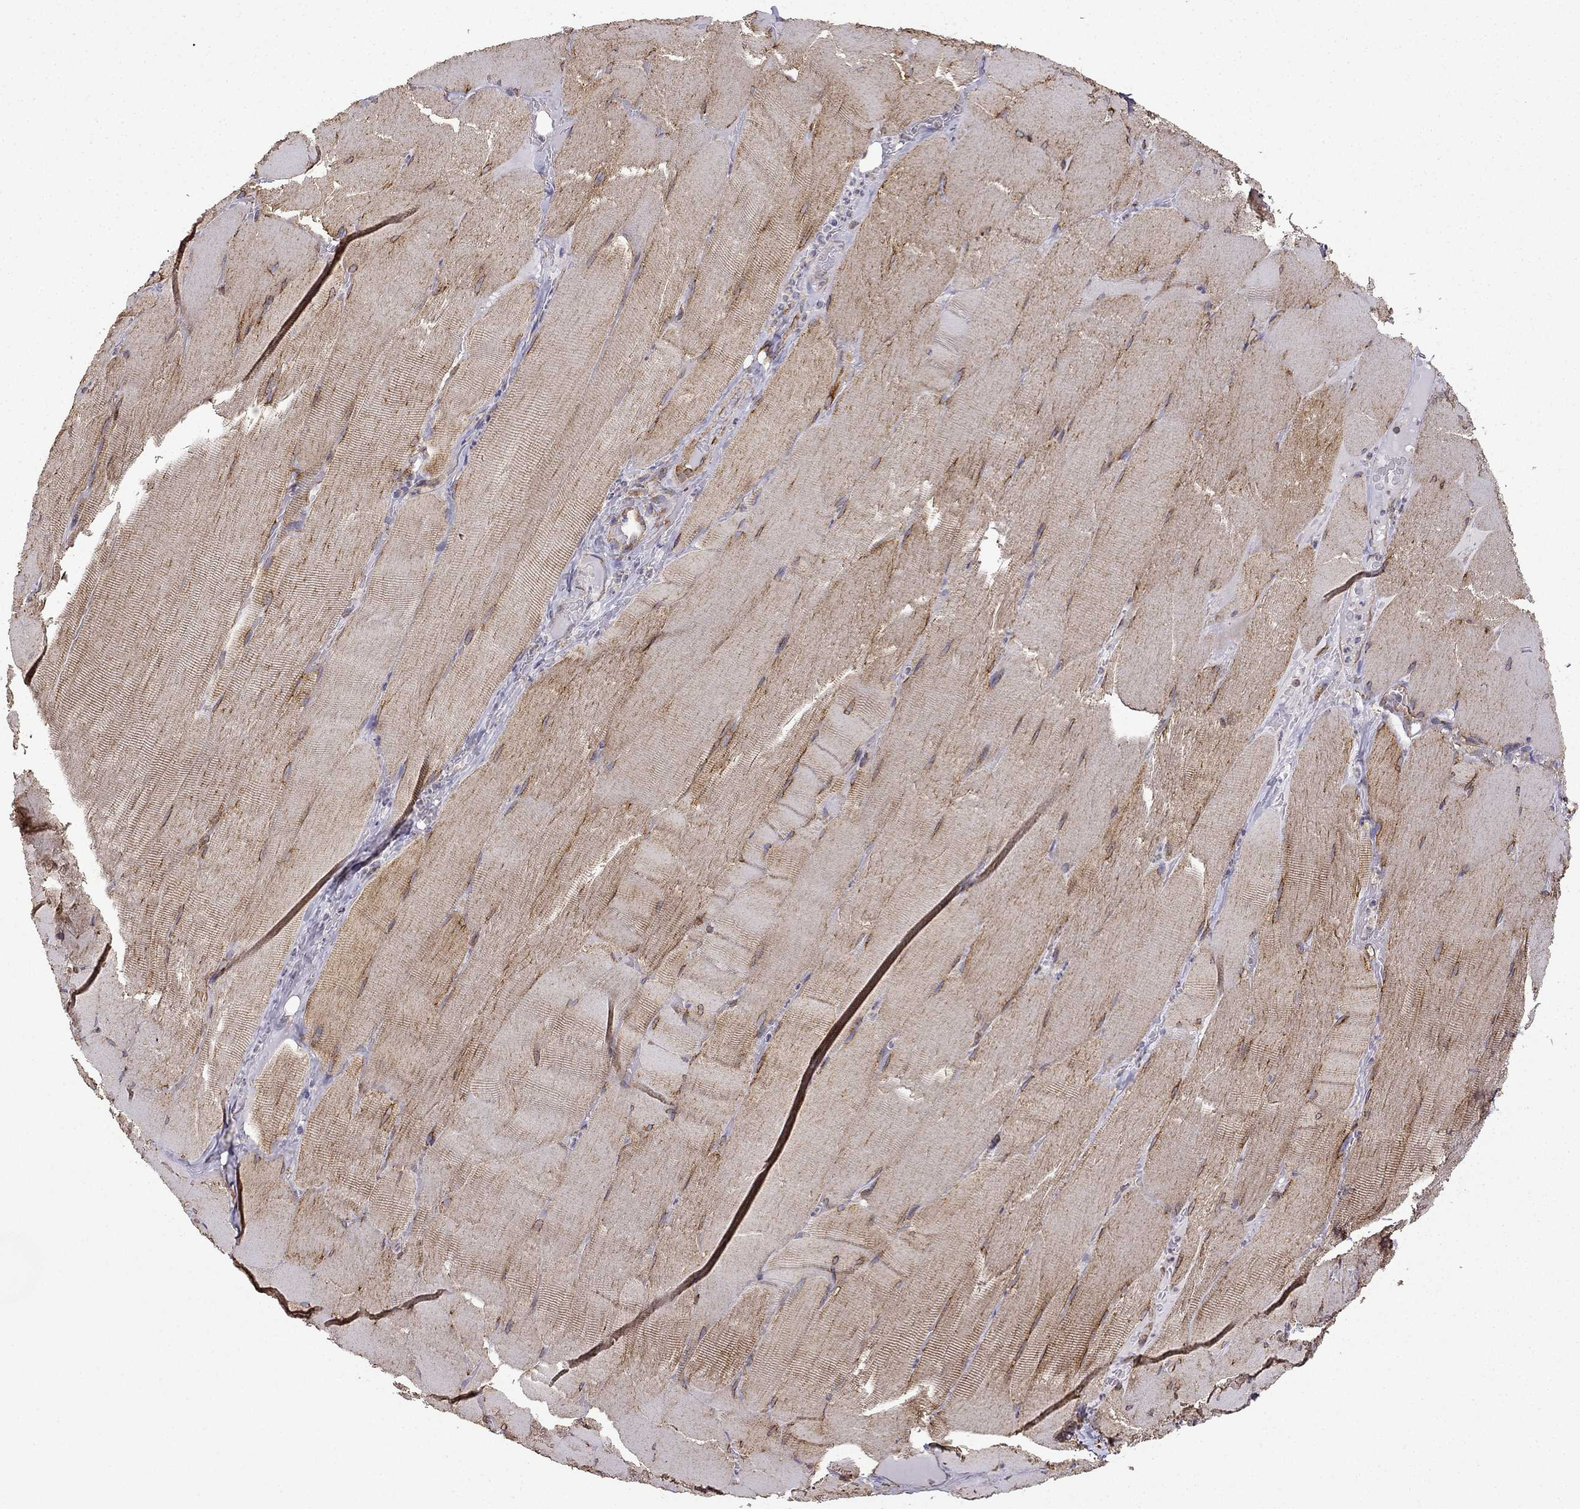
{"staining": {"intensity": "moderate", "quantity": "25%-75%", "location": "cytoplasmic/membranous"}, "tissue": "skeletal muscle", "cell_type": "Myocytes", "image_type": "normal", "snomed": [{"axis": "morphology", "description": "Normal tissue, NOS"}, {"axis": "topography", "description": "Skeletal muscle"}], "caption": "Skeletal muscle stained with a brown dye exhibits moderate cytoplasmic/membranous positive expression in approximately 25%-75% of myocytes.", "gene": "MAP4", "patient": {"sex": "male", "age": 56}}